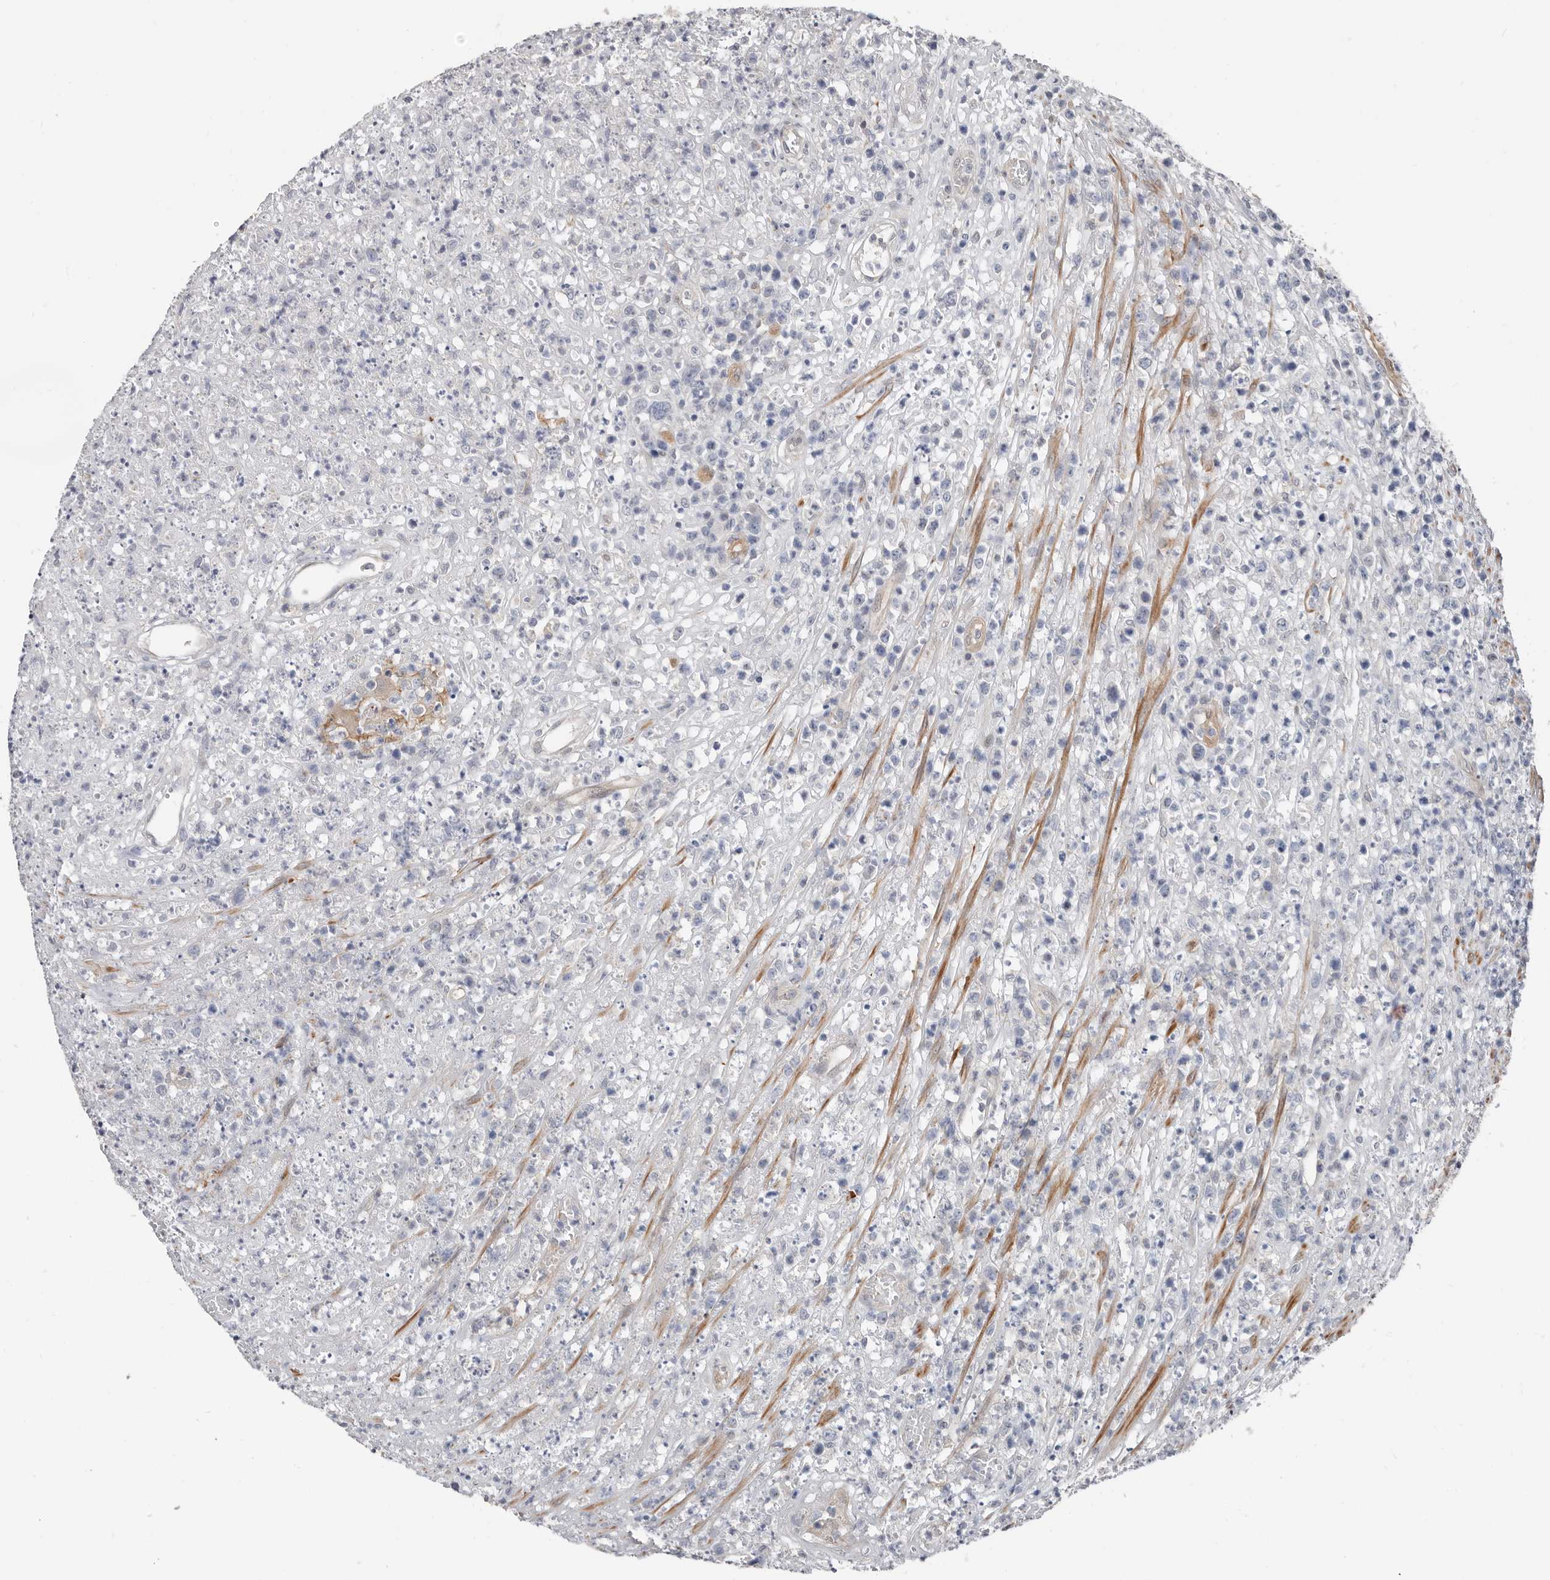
{"staining": {"intensity": "negative", "quantity": "none", "location": "none"}, "tissue": "lymphoma", "cell_type": "Tumor cells", "image_type": "cancer", "snomed": [{"axis": "morphology", "description": "Malignant lymphoma, non-Hodgkin's type, High grade"}, {"axis": "topography", "description": "Colon"}], "caption": "Human lymphoma stained for a protein using immunohistochemistry (IHC) exhibits no staining in tumor cells.", "gene": "ASRGL1", "patient": {"sex": "female", "age": 53}}